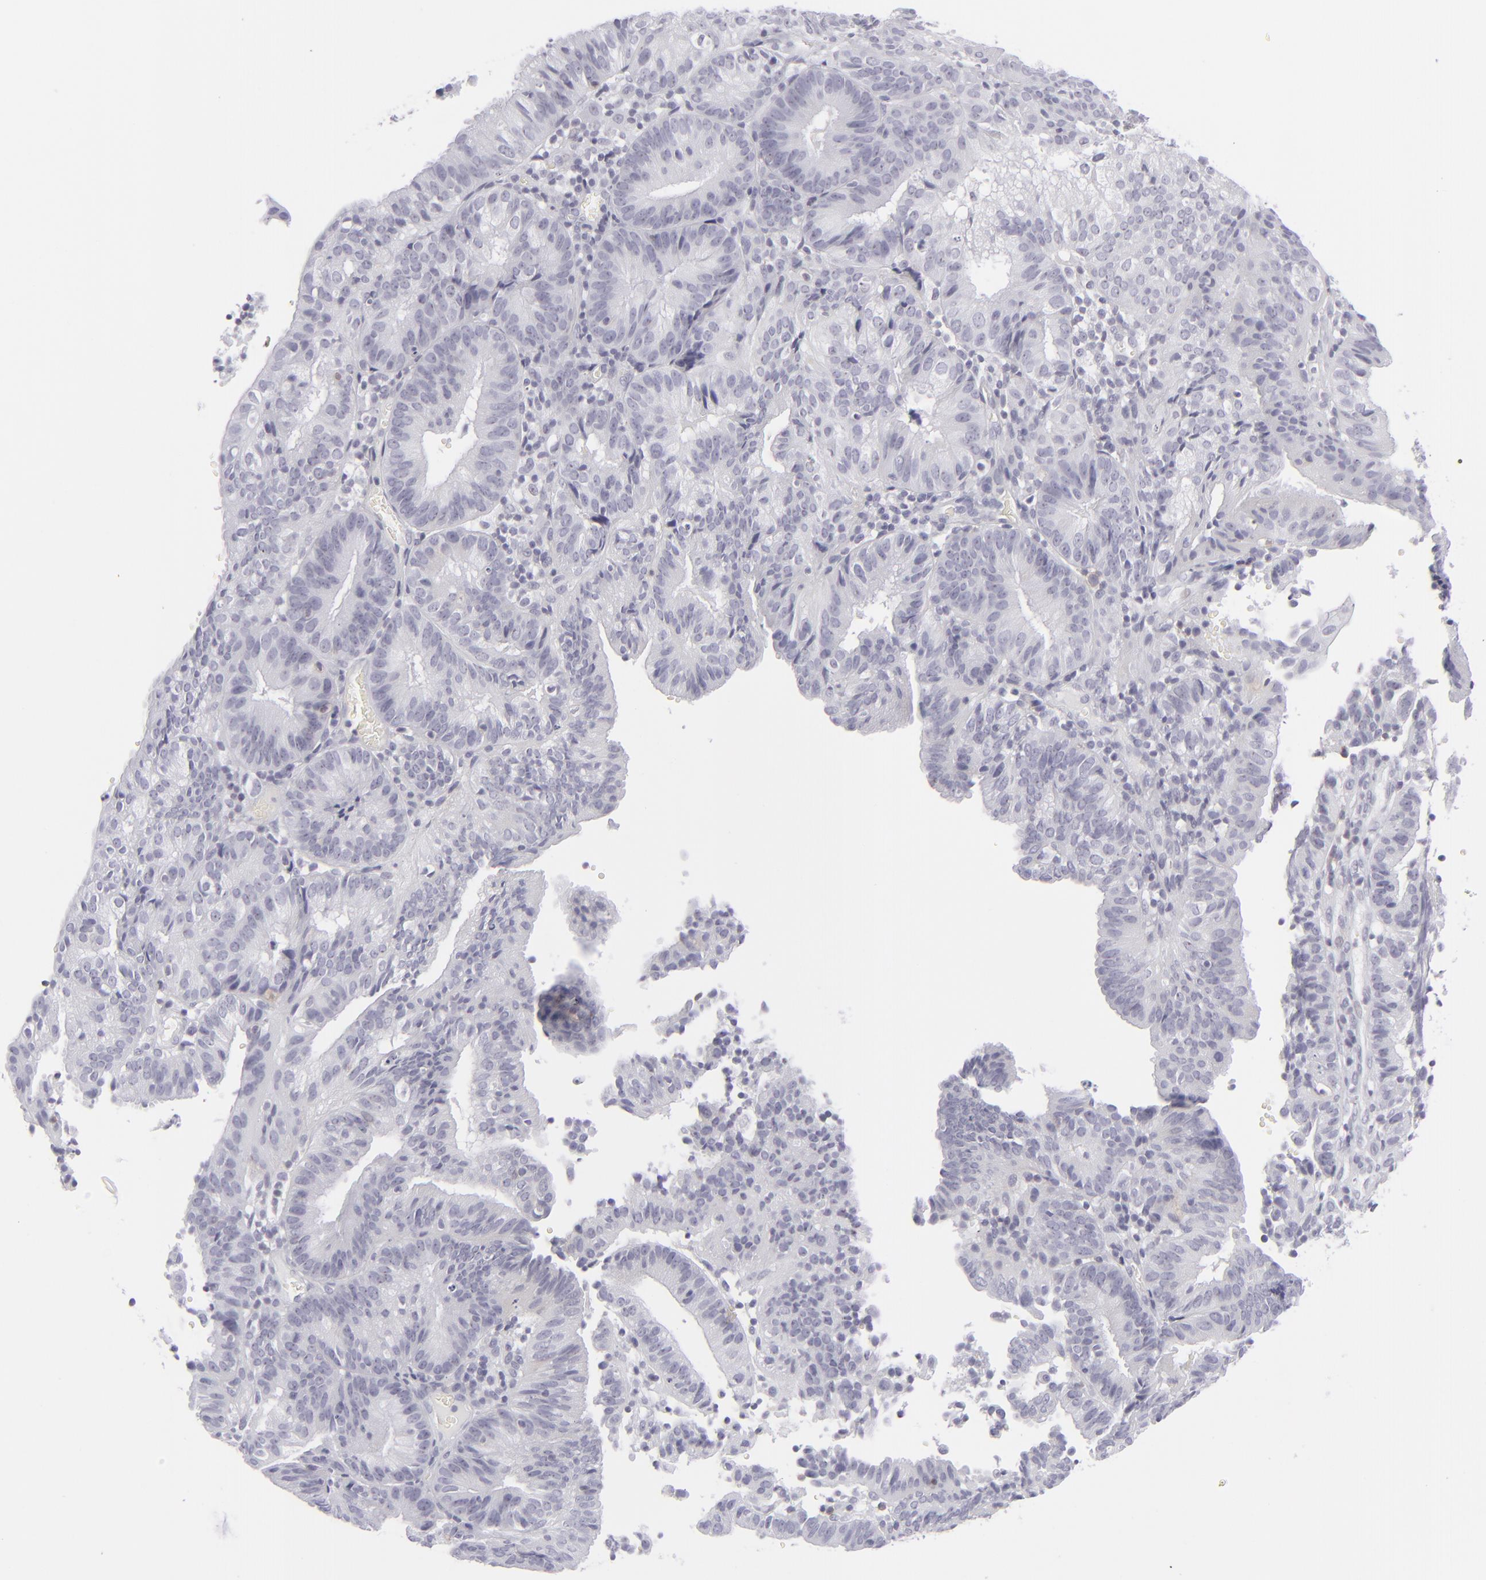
{"staining": {"intensity": "negative", "quantity": "none", "location": "none"}, "tissue": "cervical cancer", "cell_type": "Tumor cells", "image_type": "cancer", "snomed": [{"axis": "morphology", "description": "Adenocarcinoma, NOS"}, {"axis": "topography", "description": "Cervix"}], "caption": "DAB immunohistochemical staining of human cervical adenocarcinoma shows no significant staining in tumor cells.", "gene": "CD7", "patient": {"sex": "female", "age": 60}}